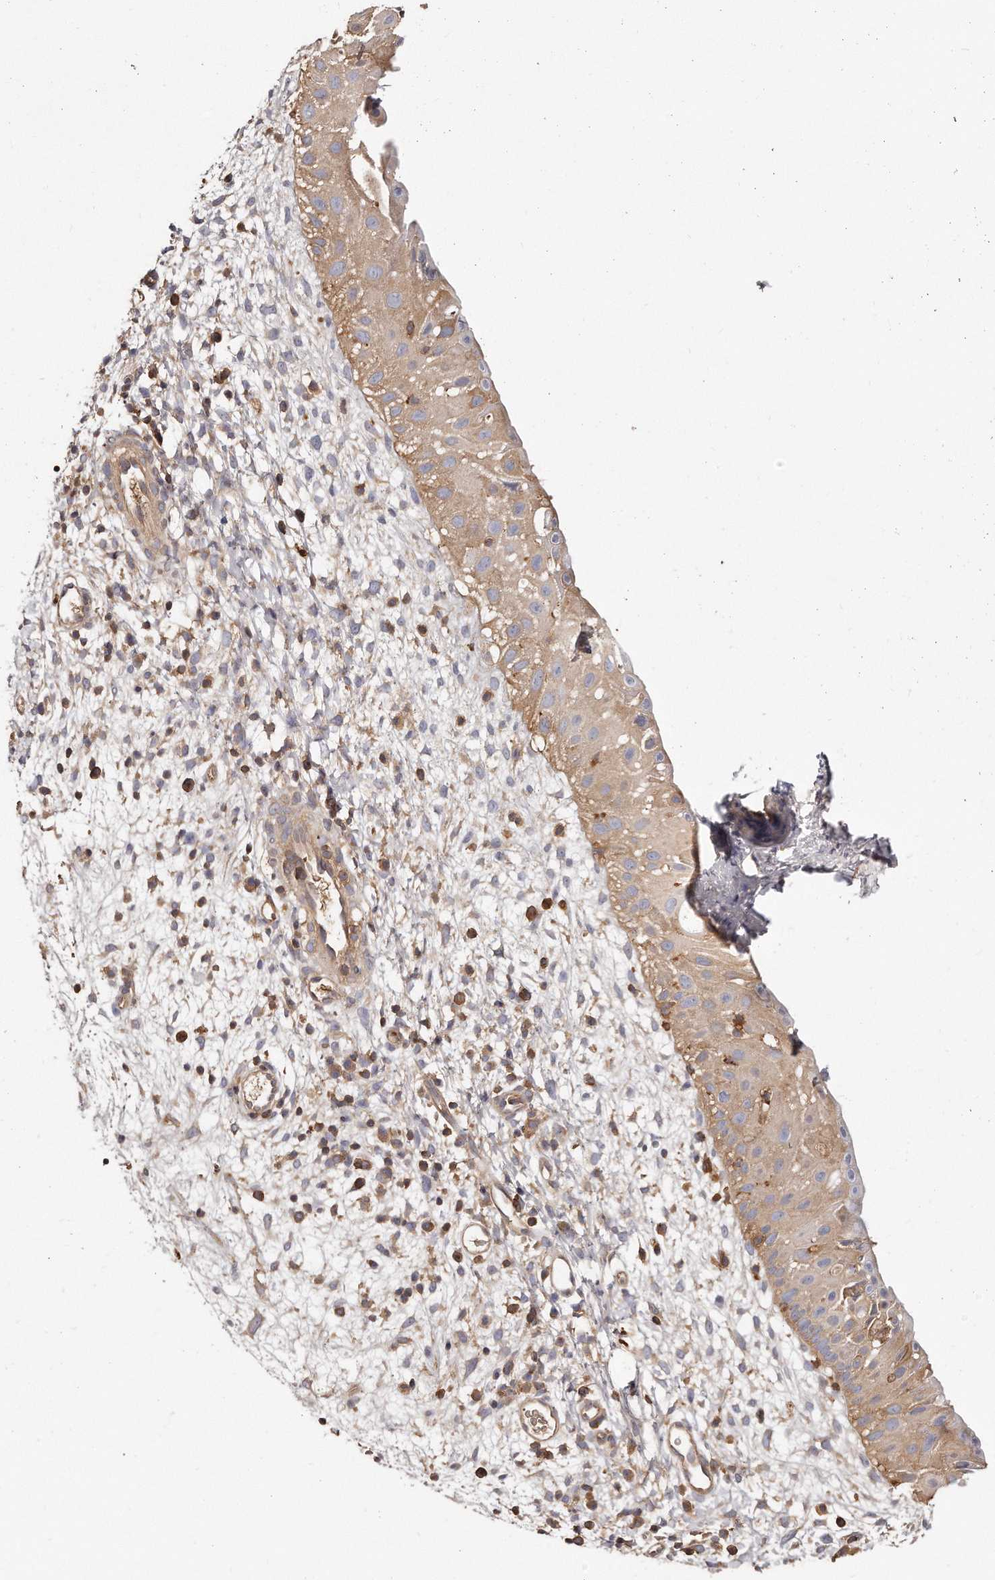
{"staining": {"intensity": "moderate", "quantity": ">75%", "location": "cytoplasmic/membranous"}, "tissue": "nasopharynx", "cell_type": "Respiratory epithelial cells", "image_type": "normal", "snomed": [{"axis": "morphology", "description": "Normal tissue, NOS"}, {"axis": "topography", "description": "Nasopharynx"}], "caption": "A brown stain shows moderate cytoplasmic/membranous expression of a protein in respiratory epithelial cells of normal human nasopharynx. Using DAB (brown) and hematoxylin (blue) stains, captured at high magnification using brightfield microscopy.", "gene": "CAP1", "patient": {"sex": "male", "age": 22}}